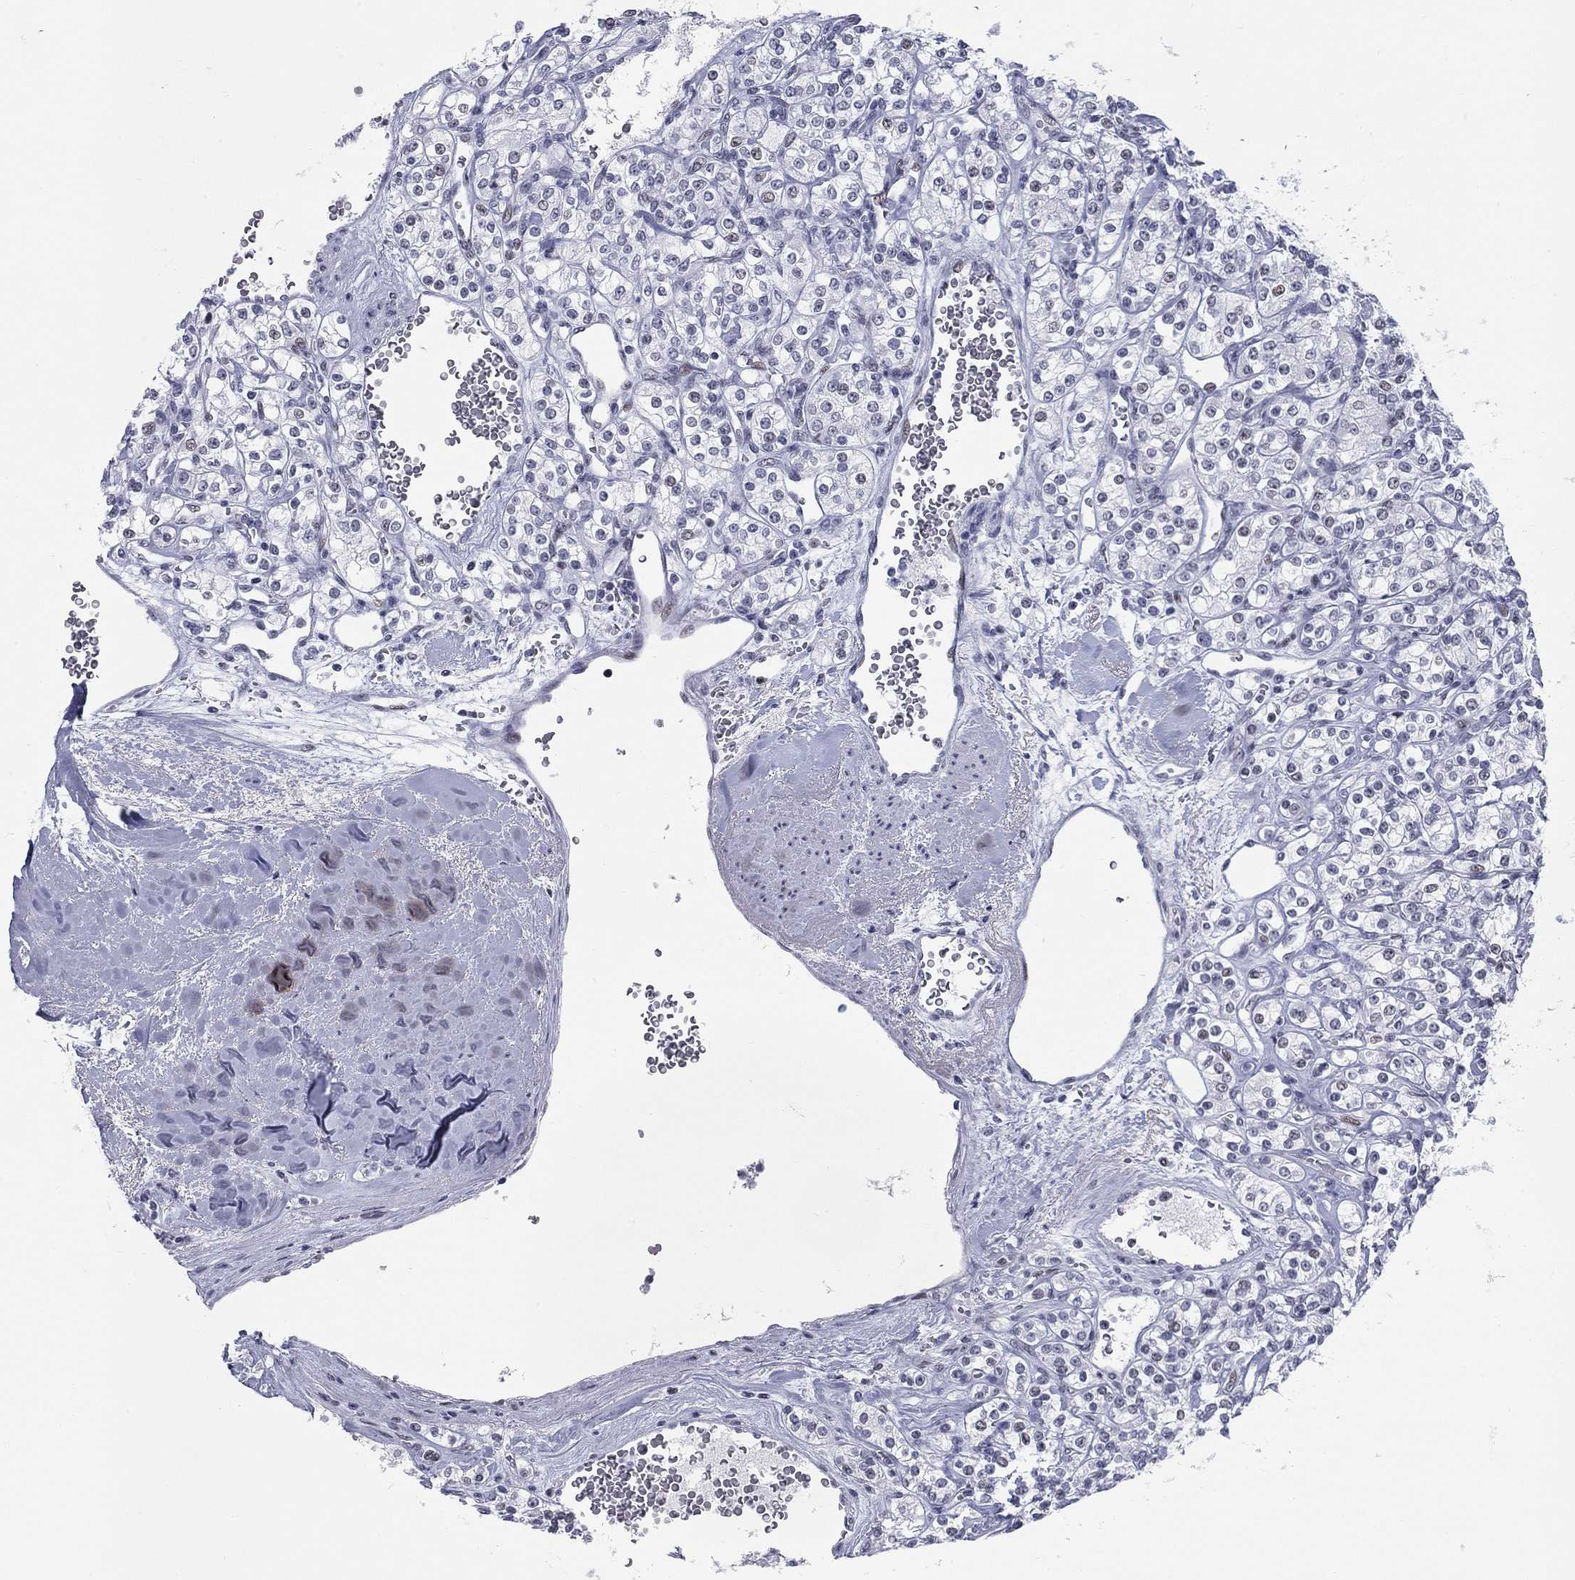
{"staining": {"intensity": "negative", "quantity": "none", "location": "none"}, "tissue": "renal cancer", "cell_type": "Tumor cells", "image_type": "cancer", "snomed": [{"axis": "morphology", "description": "Adenocarcinoma, NOS"}, {"axis": "topography", "description": "Kidney"}], "caption": "IHC histopathology image of human renal cancer (adenocarcinoma) stained for a protein (brown), which displays no expression in tumor cells.", "gene": "ASF1B", "patient": {"sex": "male", "age": 77}}